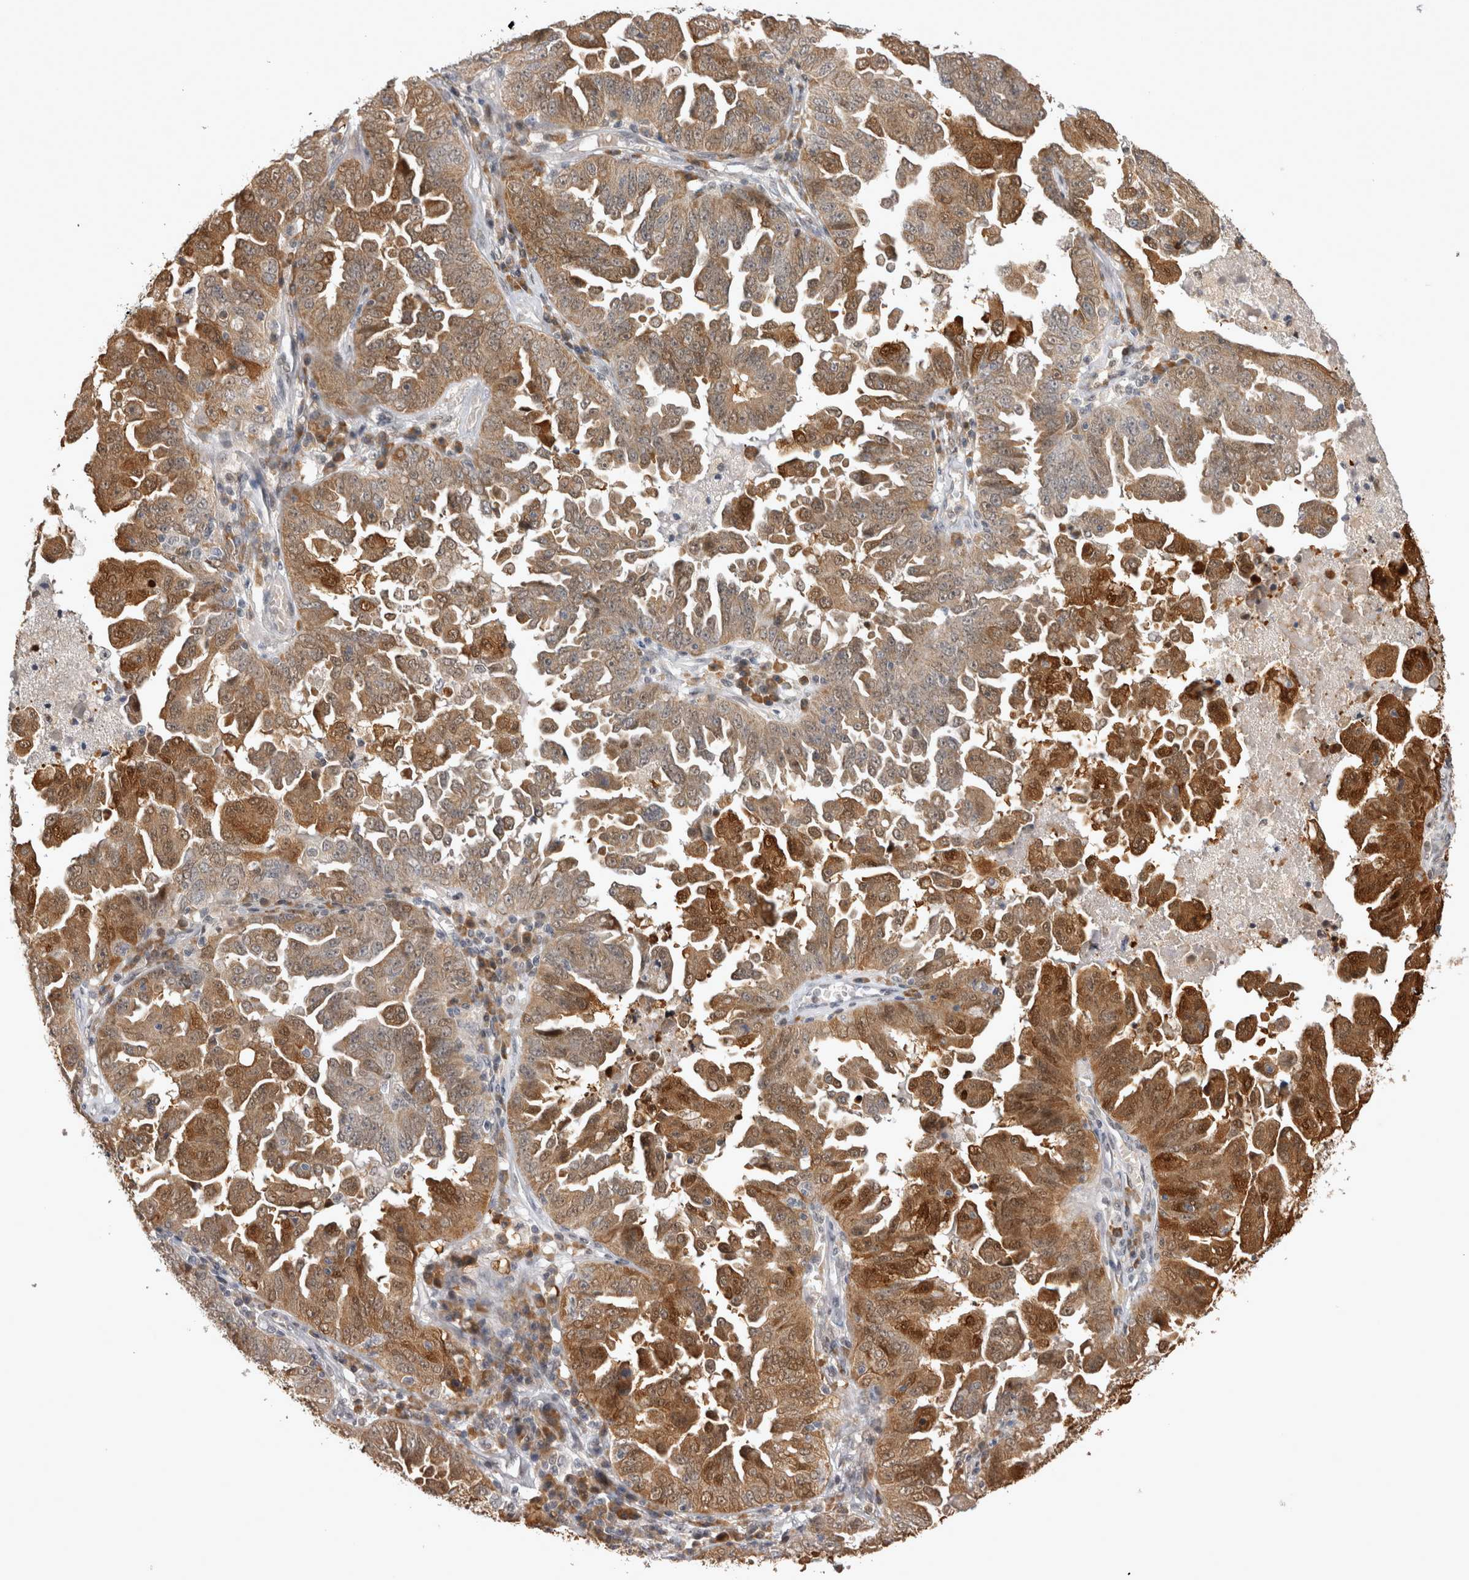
{"staining": {"intensity": "moderate", "quantity": ">75%", "location": "cytoplasmic/membranous,nuclear"}, "tissue": "ovarian cancer", "cell_type": "Tumor cells", "image_type": "cancer", "snomed": [{"axis": "morphology", "description": "Carcinoma, endometroid"}, {"axis": "topography", "description": "Ovary"}], "caption": "Immunohistochemical staining of endometroid carcinoma (ovarian) shows medium levels of moderate cytoplasmic/membranous and nuclear staining in about >75% of tumor cells.", "gene": "CHIC2", "patient": {"sex": "female", "age": 62}}